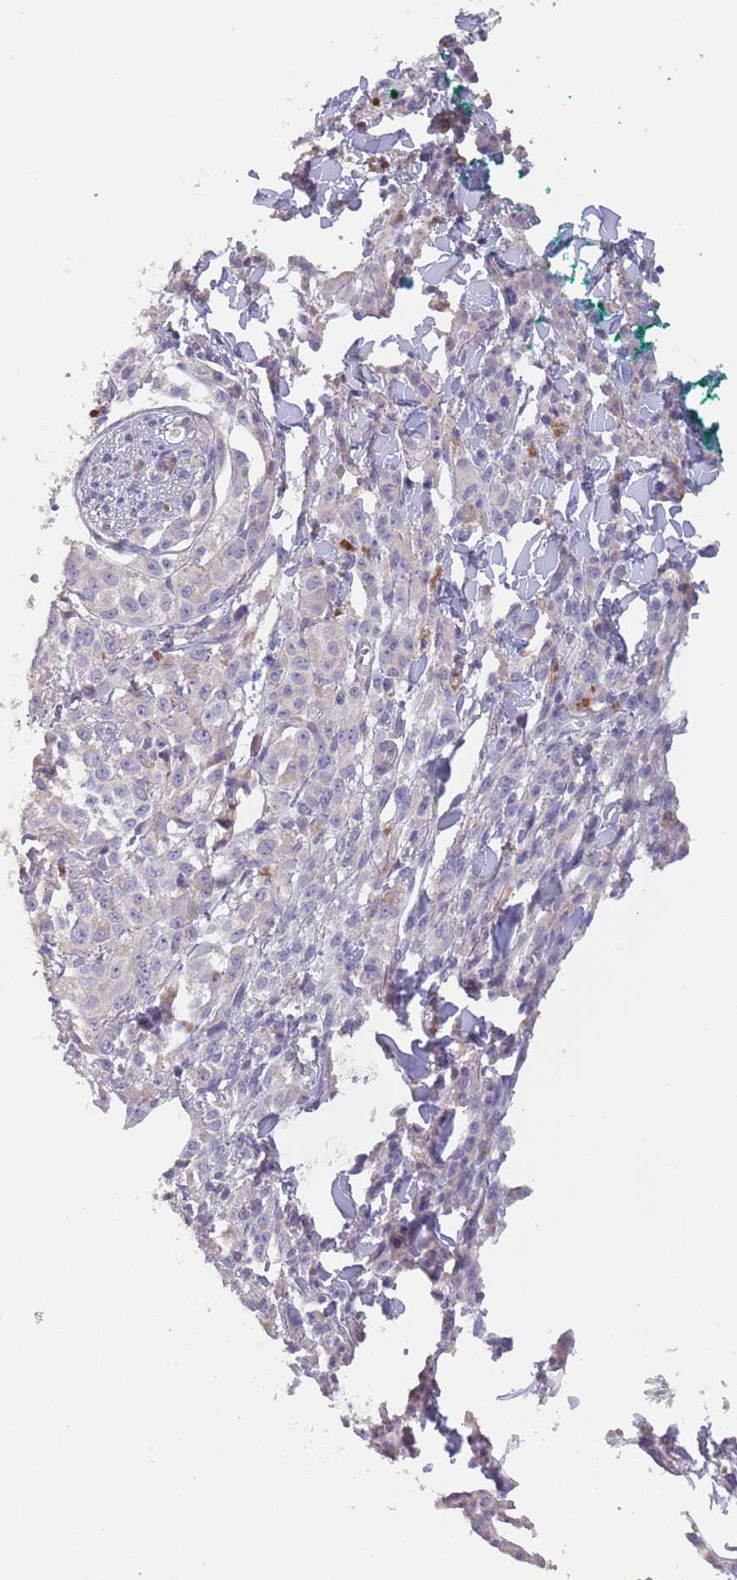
{"staining": {"intensity": "negative", "quantity": "none", "location": "none"}, "tissue": "melanoma", "cell_type": "Tumor cells", "image_type": "cancer", "snomed": [{"axis": "morphology", "description": "Malignant melanoma, NOS"}, {"axis": "topography", "description": "Skin"}], "caption": "Micrograph shows no protein expression in tumor cells of melanoma tissue.", "gene": "SUSD1", "patient": {"sex": "female", "age": 52}}